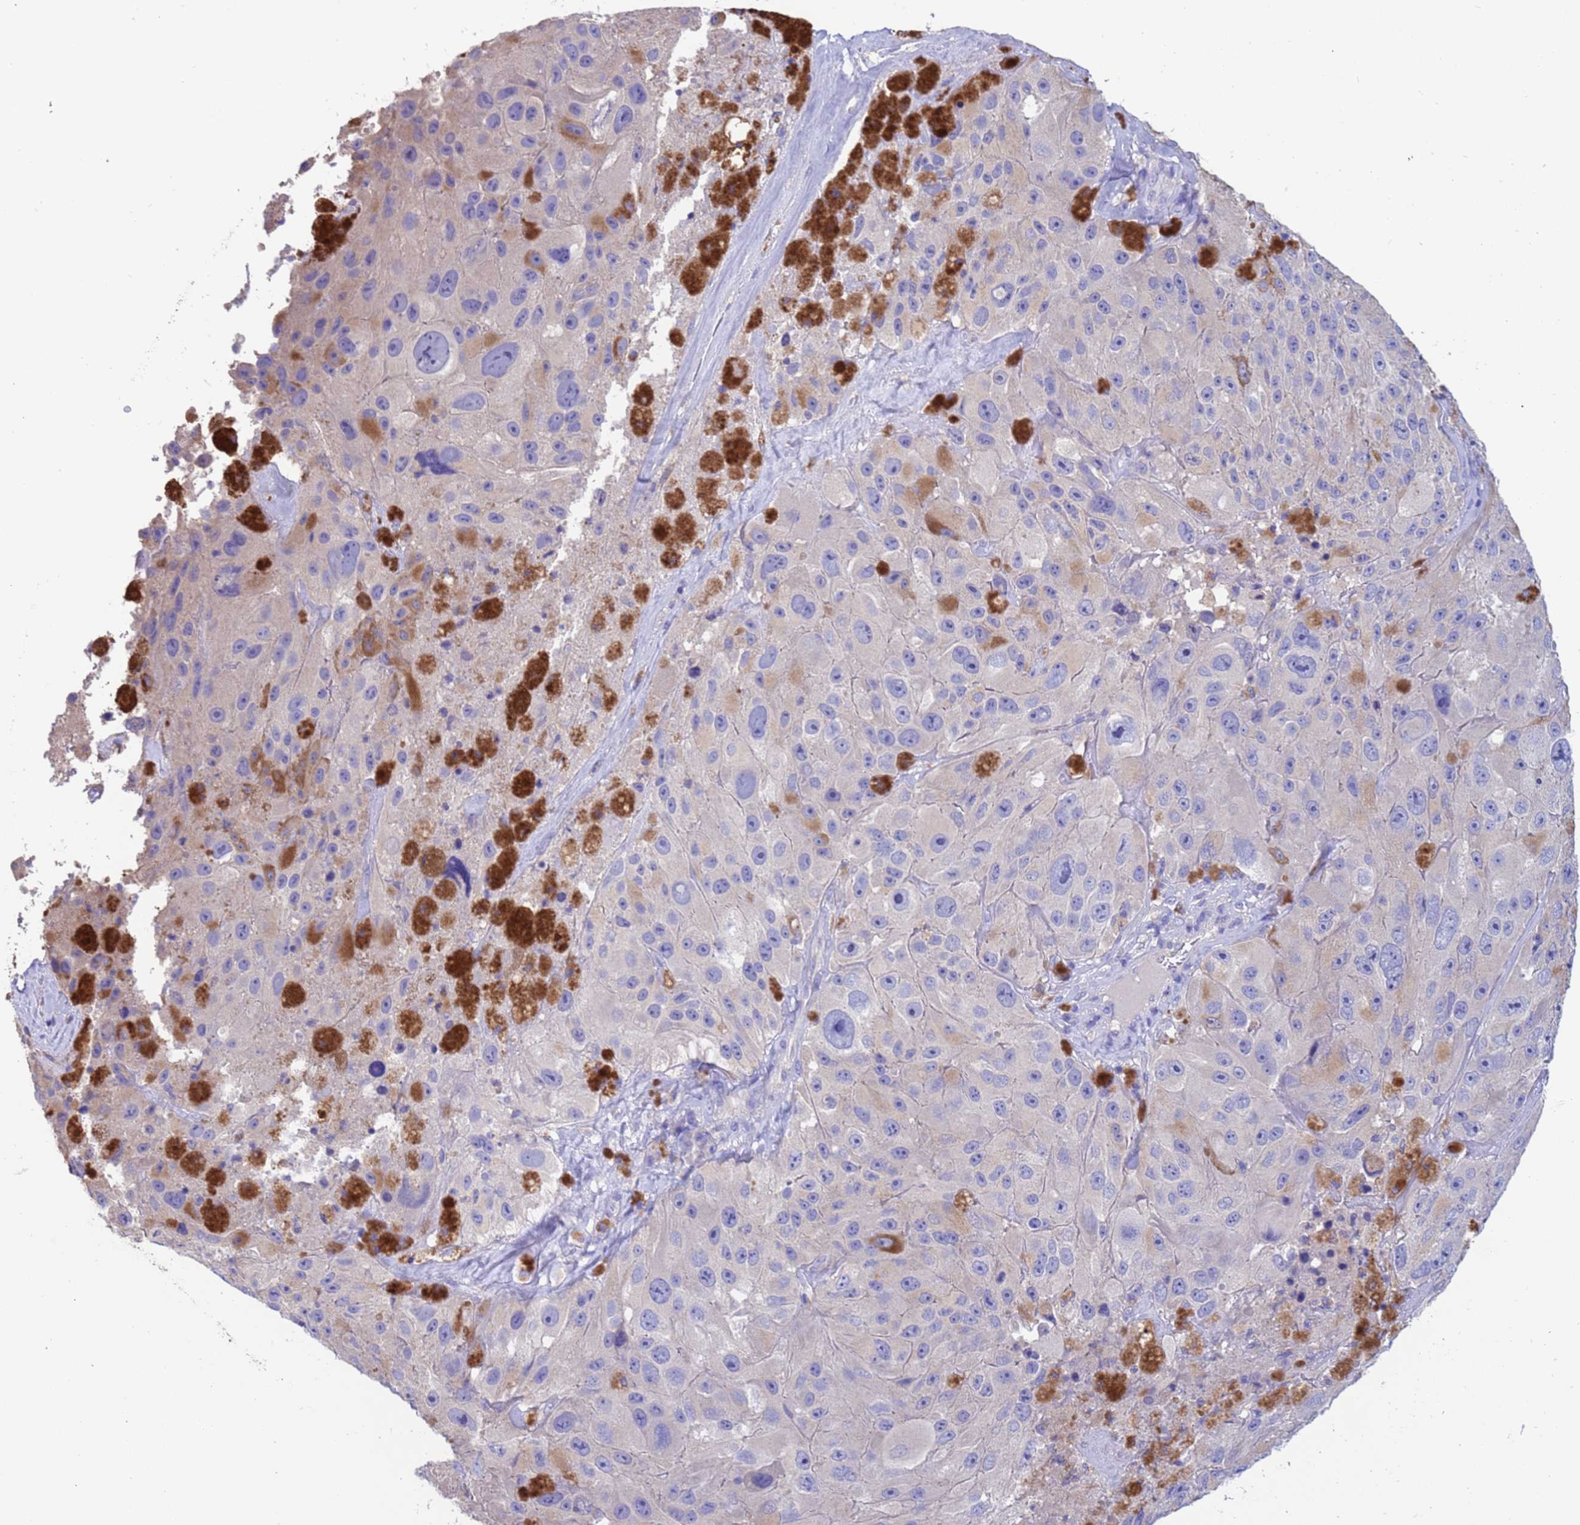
{"staining": {"intensity": "negative", "quantity": "none", "location": "none"}, "tissue": "melanoma", "cell_type": "Tumor cells", "image_type": "cancer", "snomed": [{"axis": "morphology", "description": "Malignant melanoma, Metastatic site"}, {"axis": "topography", "description": "Lymph node"}], "caption": "Protein analysis of melanoma reveals no significant staining in tumor cells.", "gene": "SRL", "patient": {"sex": "male", "age": 62}}